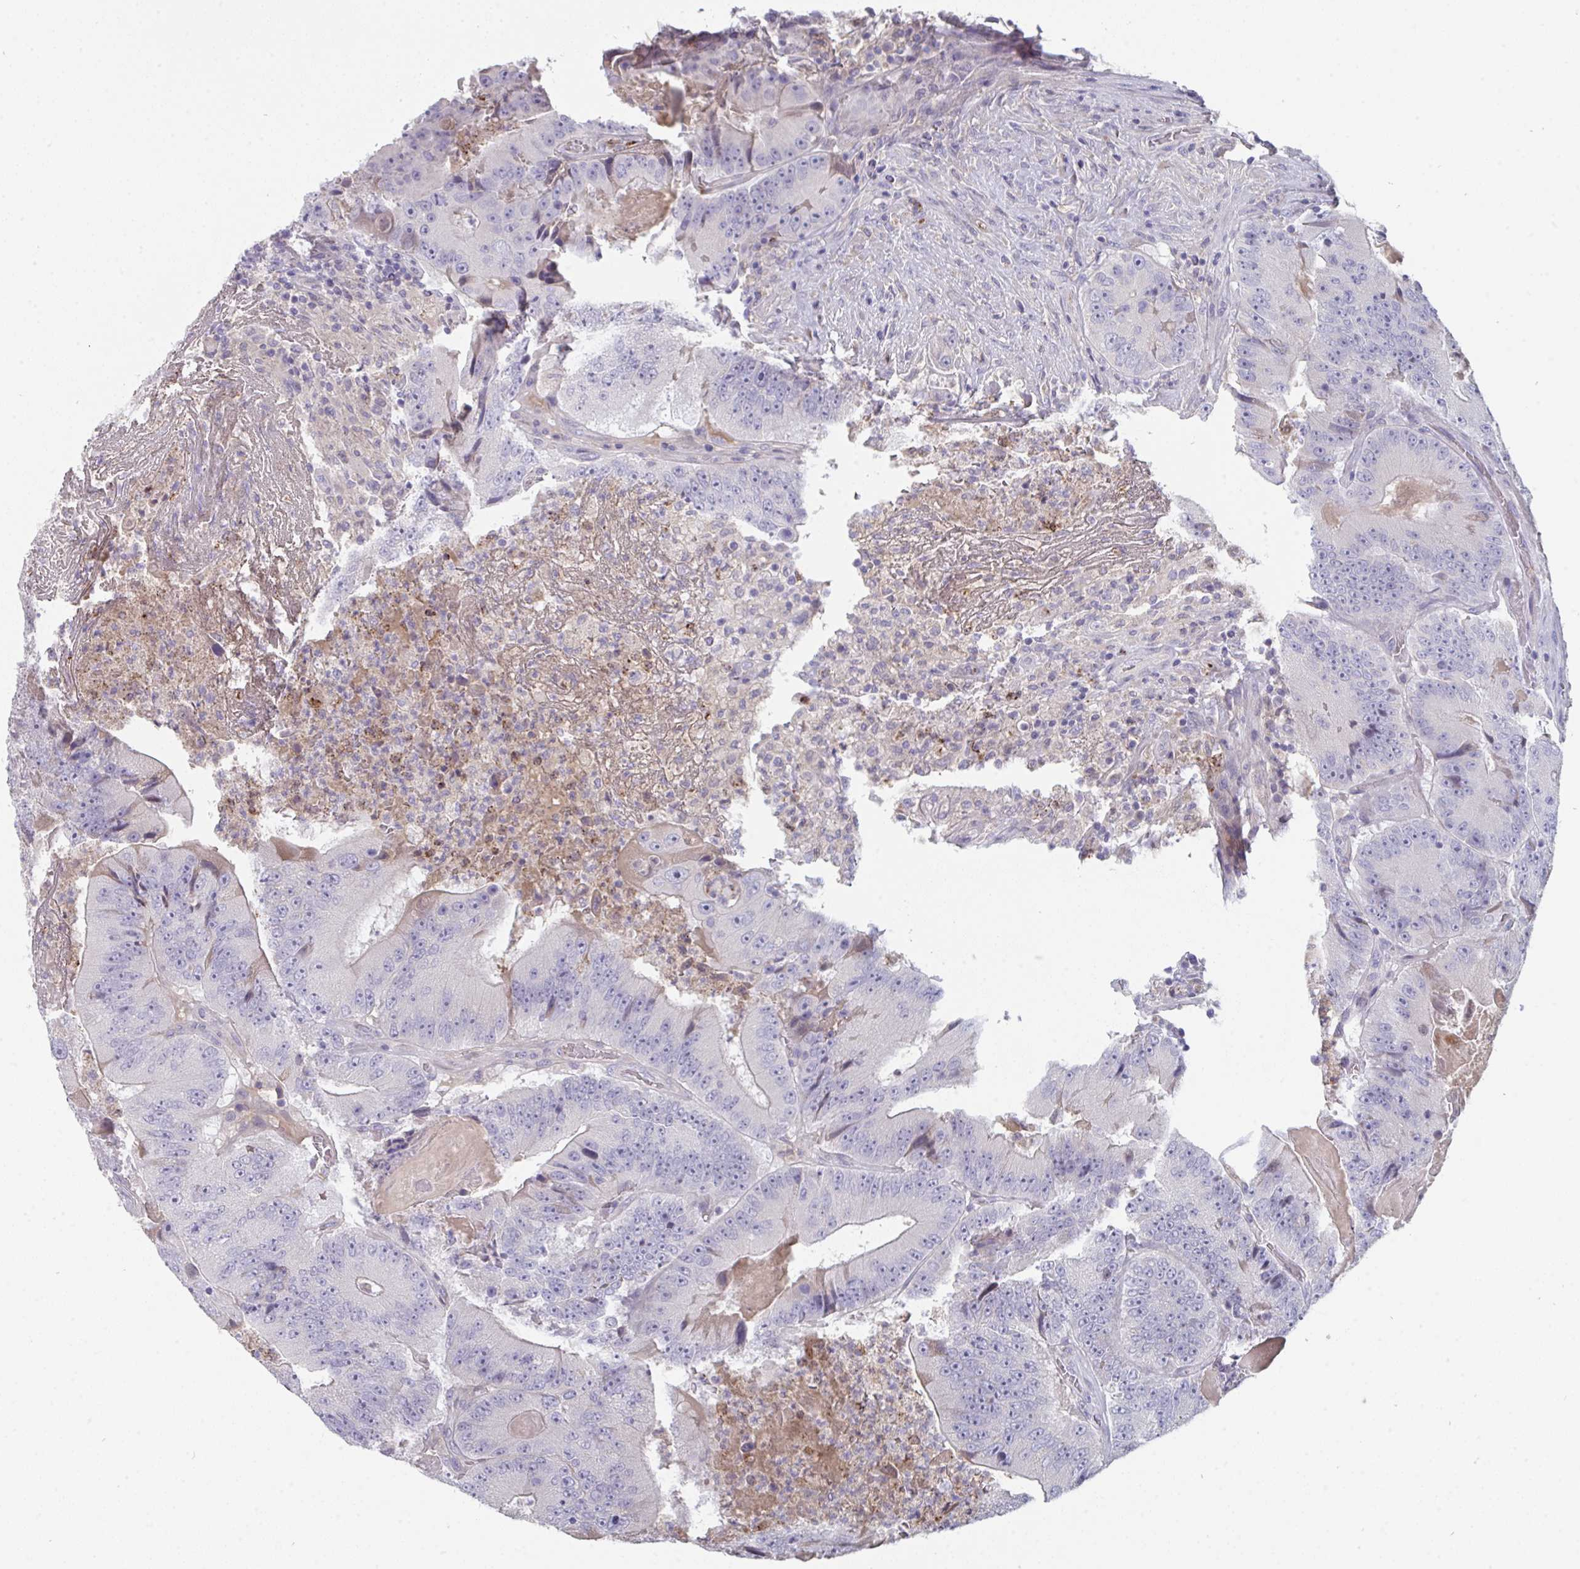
{"staining": {"intensity": "negative", "quantity": "none", "location": "none"}, "tissue": "colorectal cancer", "cell_type": "Tumor cells", "image_type": "cancer", "snomed": [{"axis": "morphology", "description": "Adenocarcinoma, NOS"}, {"axis": "topography", "description": "Colon"}], "caption": "Adenocarcinoma (colorectal) stained for a protein using immunohistochemistry (IHC) shows no positivity tumor cells.", "gene": "HGFAC", "patient": {"sex": "female", "age": 86}}